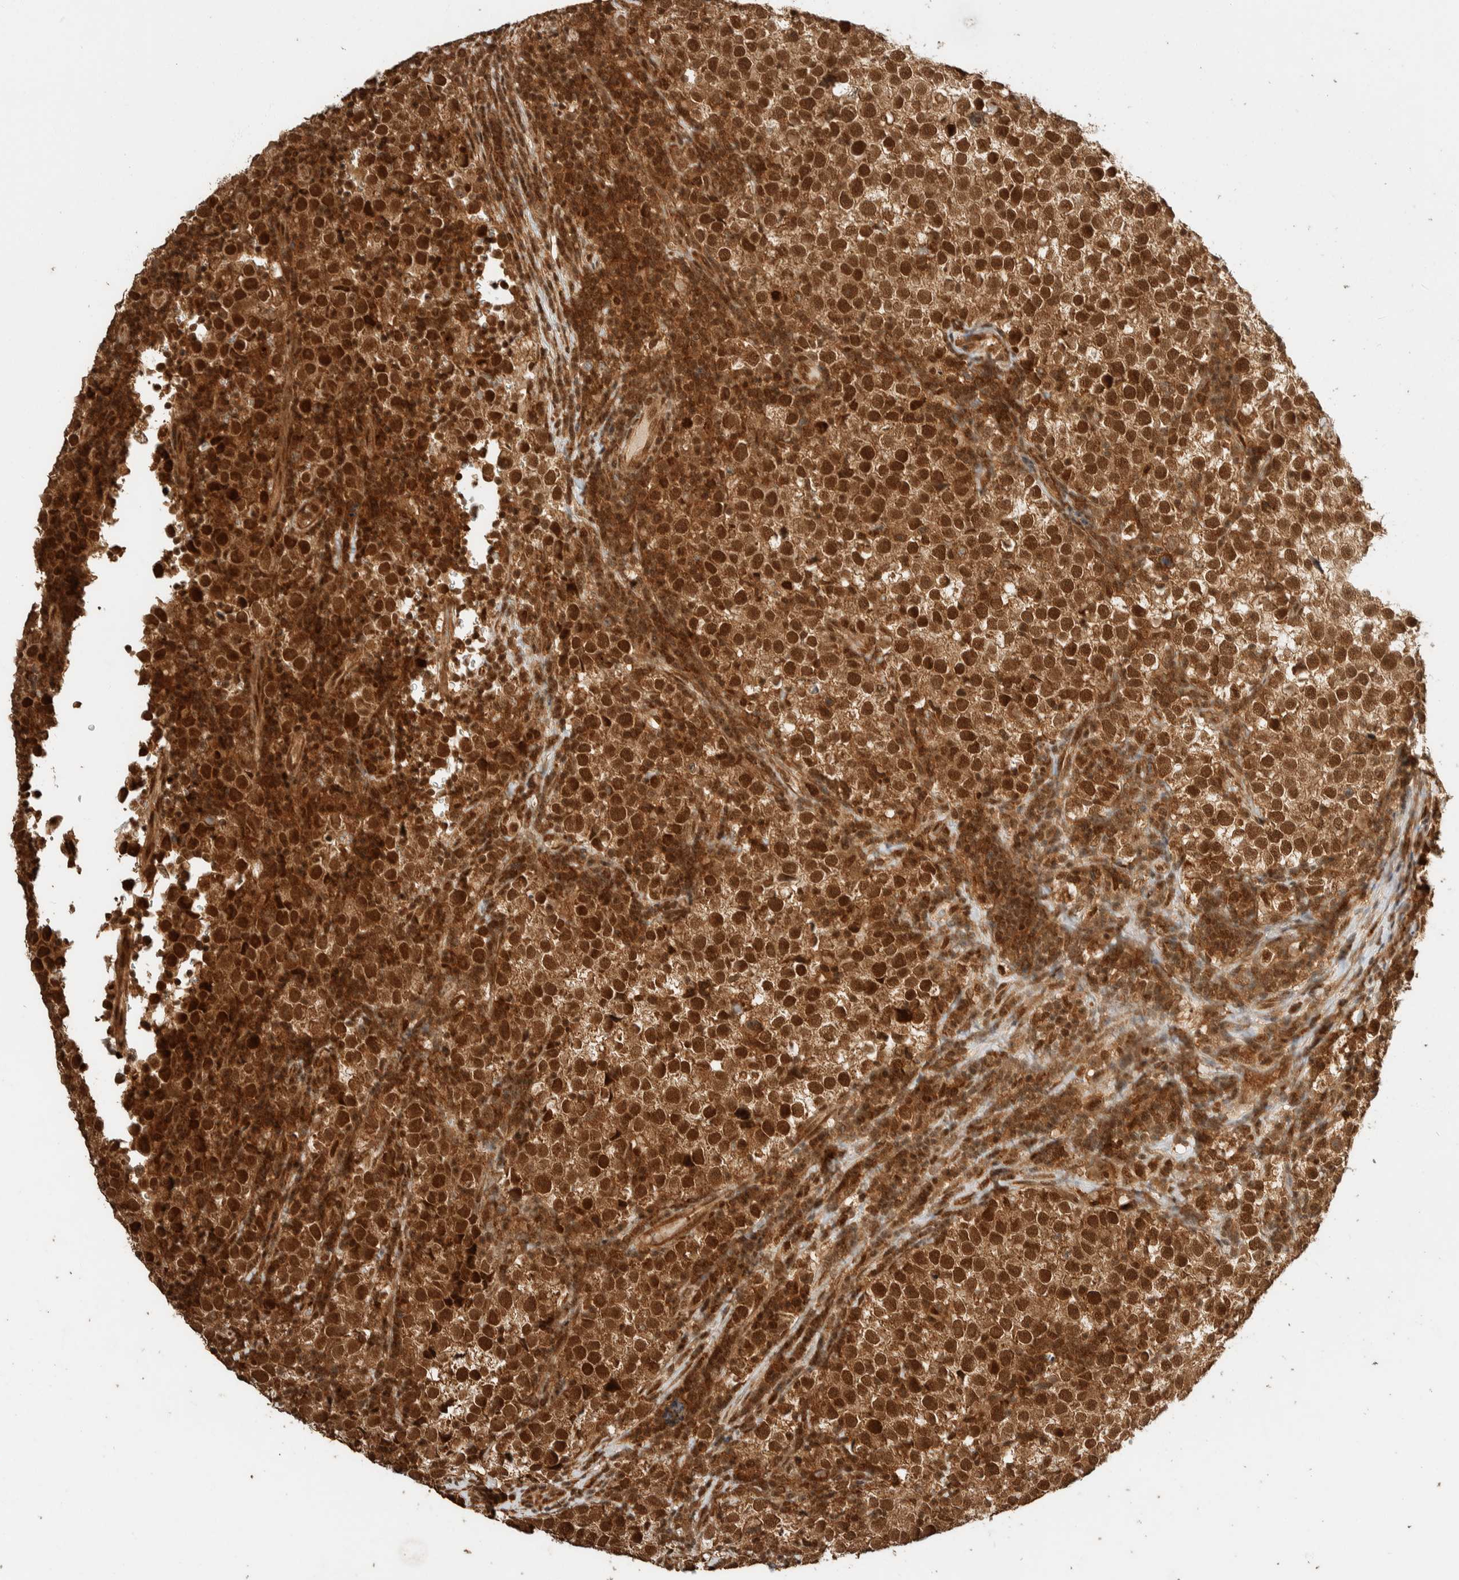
{"staining": {"intensity": "strong", "quantity": ">75%", "location": "cytoplasmic/membranous,nuclear"}, "tissue": "testis cancer", "cell_type": "Tumor cells", "image_type": "cancer", "snomed": [{"axis": "morphology", "description": "Normal tissue, NOS"}, {"axis": "morphology", "description": "Seminoma, NOS"}, {"axis": "topography", "description": "Testis"}], "caption": "This is a micrograph of immunohistochemistry staining of testis cancer (seminoma), which shows strong positivity in the cytoplasmic/membranous and nuclear of tumor cells.", "gene": "ZBTB2", "patient": {"sex": "male", "age": 43}}